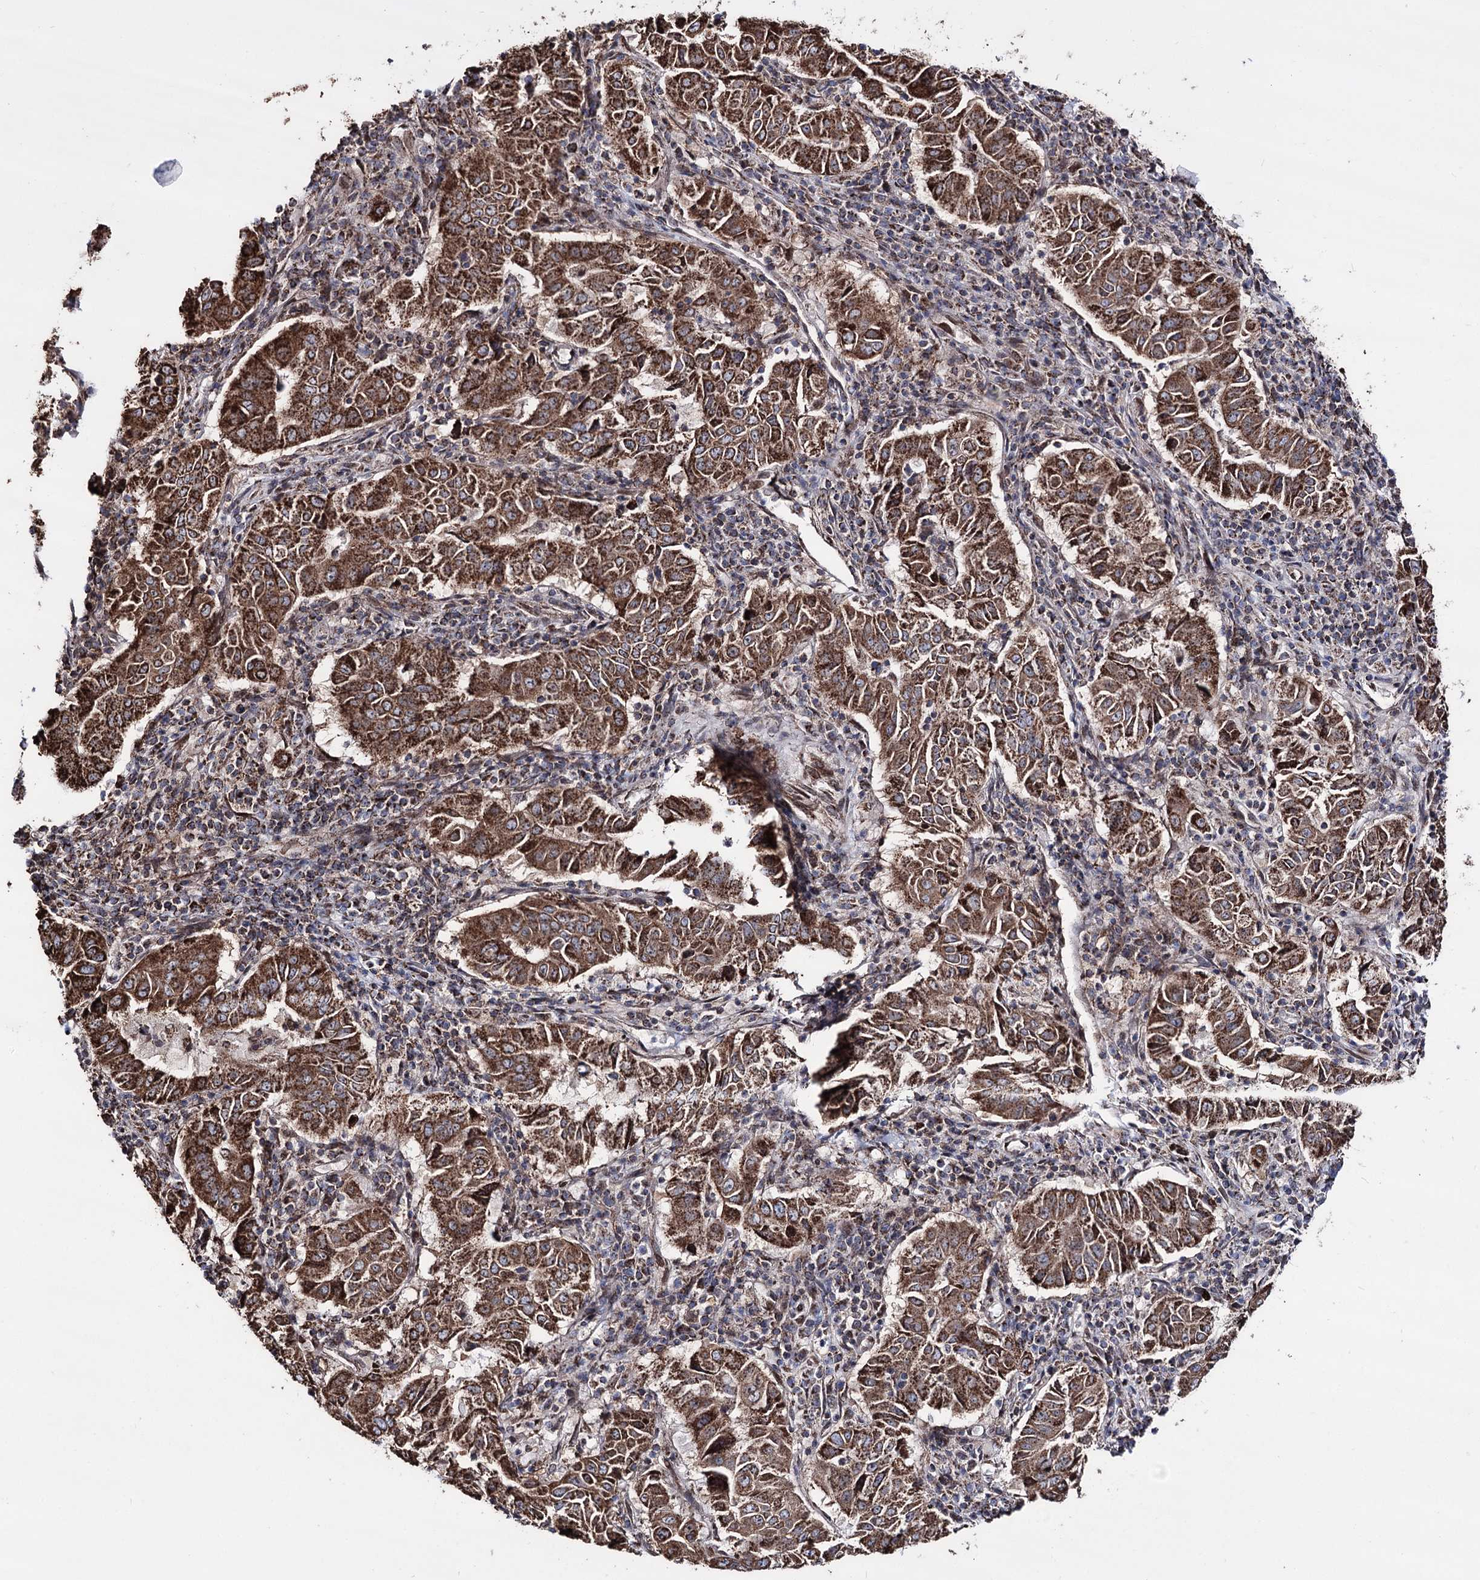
{"staining": {"intensity": "strong", "quantity": ">75%", "location": "cytoplasmic/membranous"}, "tissue": "pancreatic cancer", "cell_type": "Tumor cells", "image_type": "cancer", "snomed": [{"axis": "morphology", "description": "Adenocarcinoma, NOS"}, {"axis": "topography", "description": "Pancreas"}], "caption": "This is an image of IHC staining of pancreatic cancer, which shows strong expression in the cytoplasmic/membranous of tumor cells.", "gene": "CREB3L4", "patient": {"sex": "male", "age": 63}}